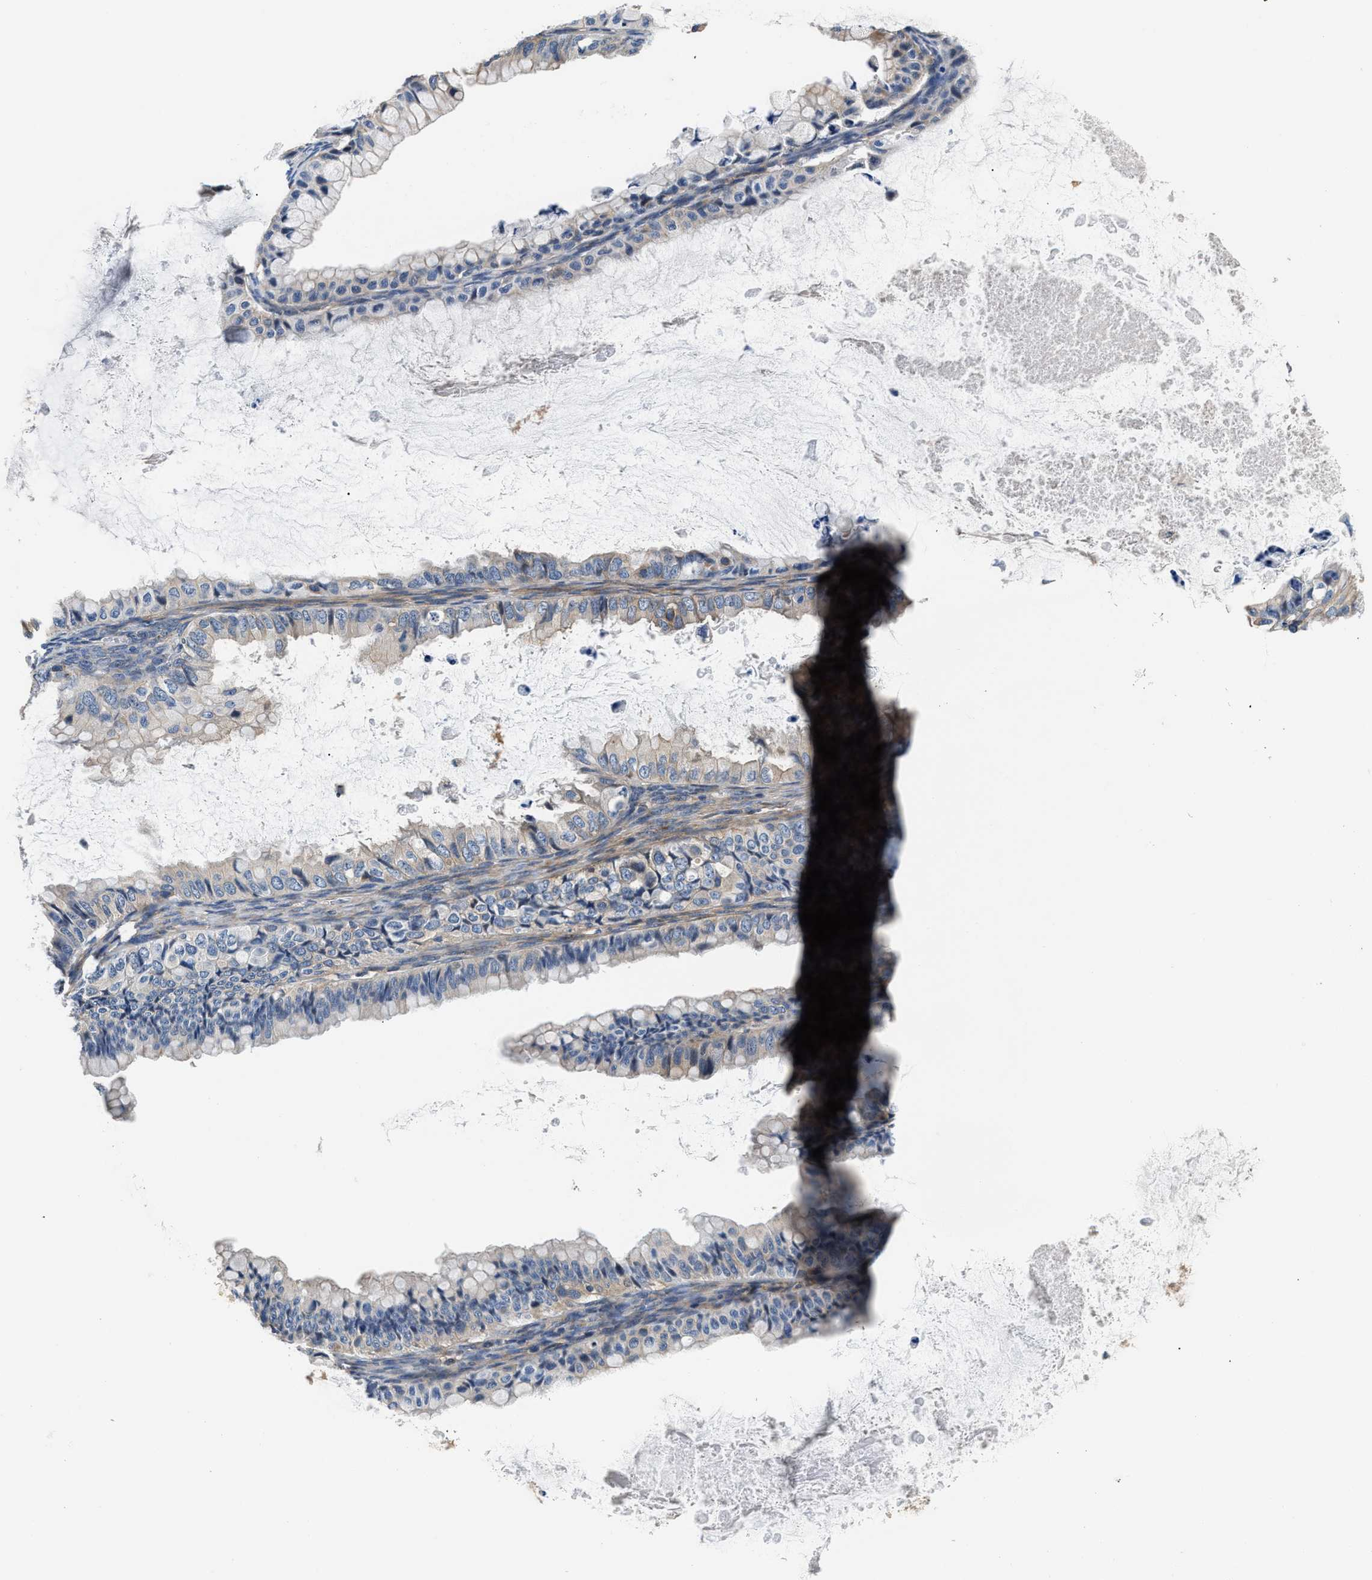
{"staining": {"intensity": "negative", "quantity": "none", "location": "none"}, "tissue": "ovarian cancer", "cell_type": "Tumor cells", "image_type": "cancer", "snomed": [{"axis": "morphology", "description": "Cystadenocarcinoma, mucinous, NOS"}, {"axis": "topography", "description": "Ovary"}], "caption": "A high-resolution image shows immunohistochemistry (IHC) staining of ovarian mucinous cystadenocarcinoma, which reveals no significant expression in tumor cells. (Brightfield microscopy of DAB immunohistochemistry at high magnification).", "gene": "TEX2", "patient": {"sex": "female", "age": 80}}